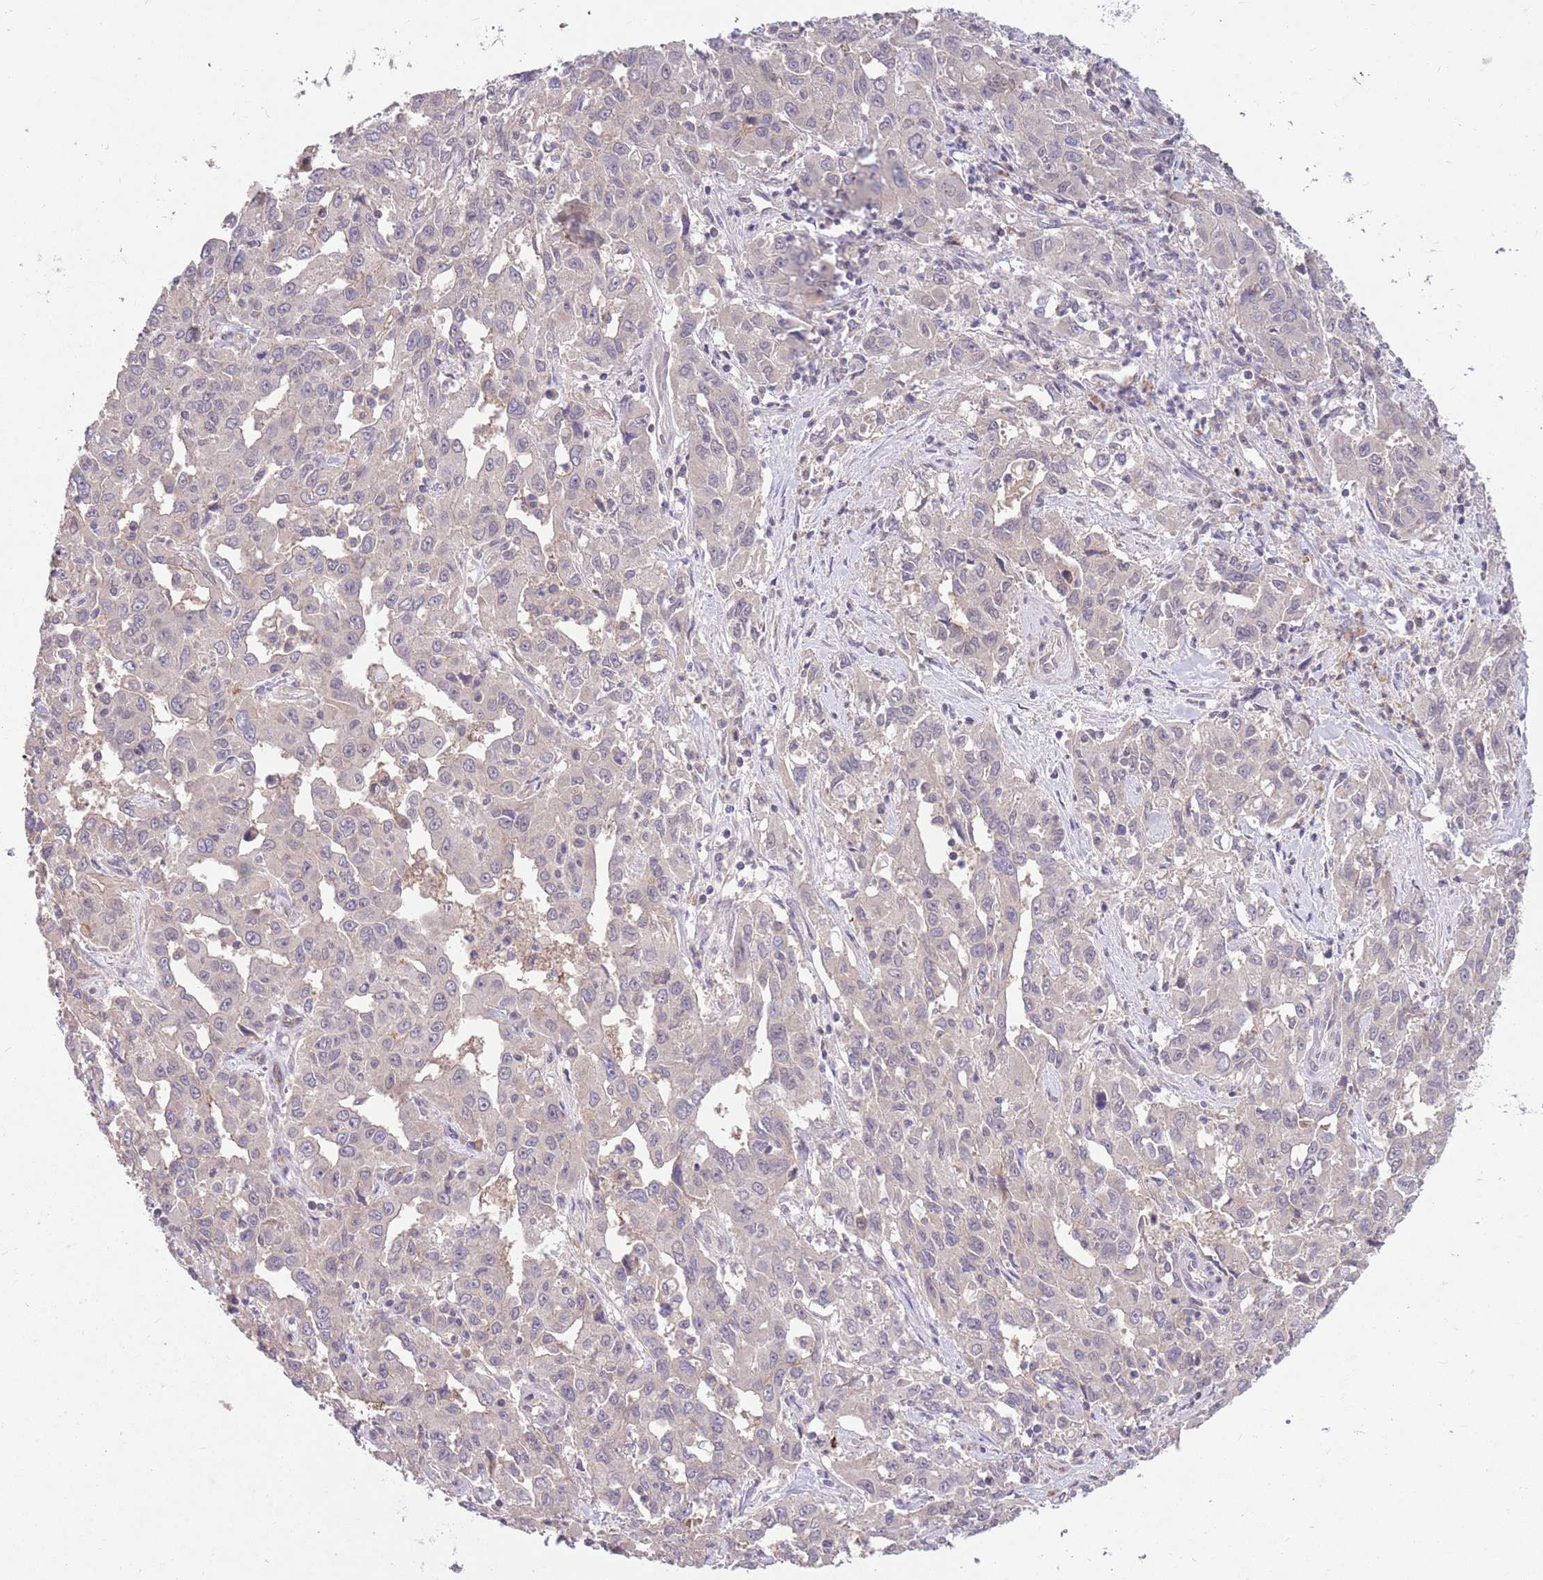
{"staining": {"intensity": "negative", "quantity": "none", "location": "none"}, "tissue": "liver cancer", "cell_type": "Tumor cells", "image_type": "cancer", "snomed": [{"axis": "morphology", "description": "Carcinoma, Hepatocellular, NOS"}, {"axis": "topography", "description": "Liver"}], "caption": "Tumor cells show no significant protein staining in liver cancer (hepatocellular carcinoma). (DAB immunohistochemistry, high magnification).", "gene": "MEI1", "patient": {"sex": "male", "age": 63}}